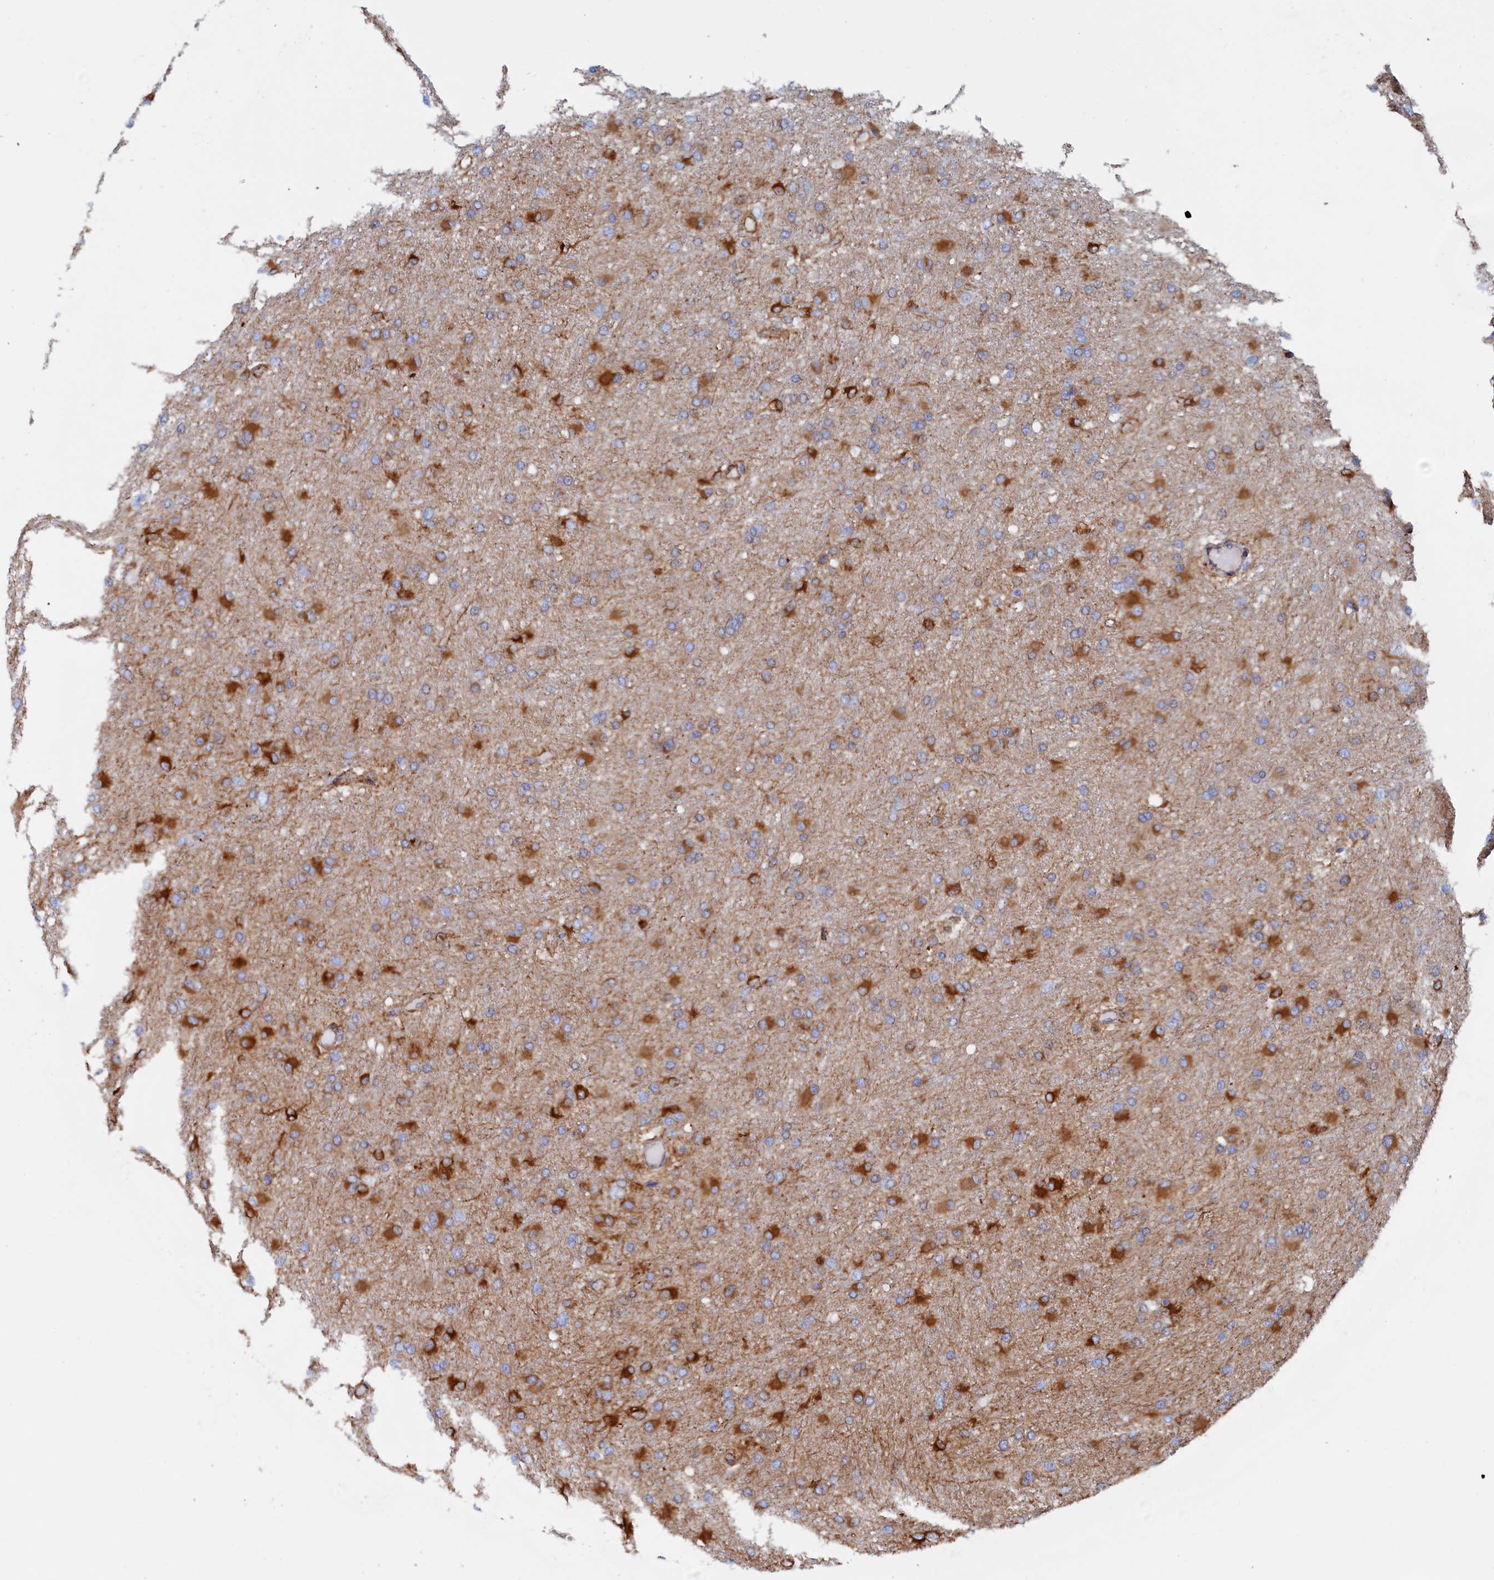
{"staining": {"intensity": "strong", "quantity": "25%-75%", "location": "cytoplasmic/membranous"}, "tissue": "glioma", "cell_type": "Tumor cells", "image_type": "cancer", "snomed": [{"axis": "morphology", "description": "Glioma, malignant, High grade"}, {"axis": "topography", "description": "Cerebral cortex"}], "caption": "A histopathology image of glioma stained for a protein displays strong cytoplasmic/membranous brown staining in tumor cells.", "gene": "COG7", "patient": {"sex": "female", "age": 36}}